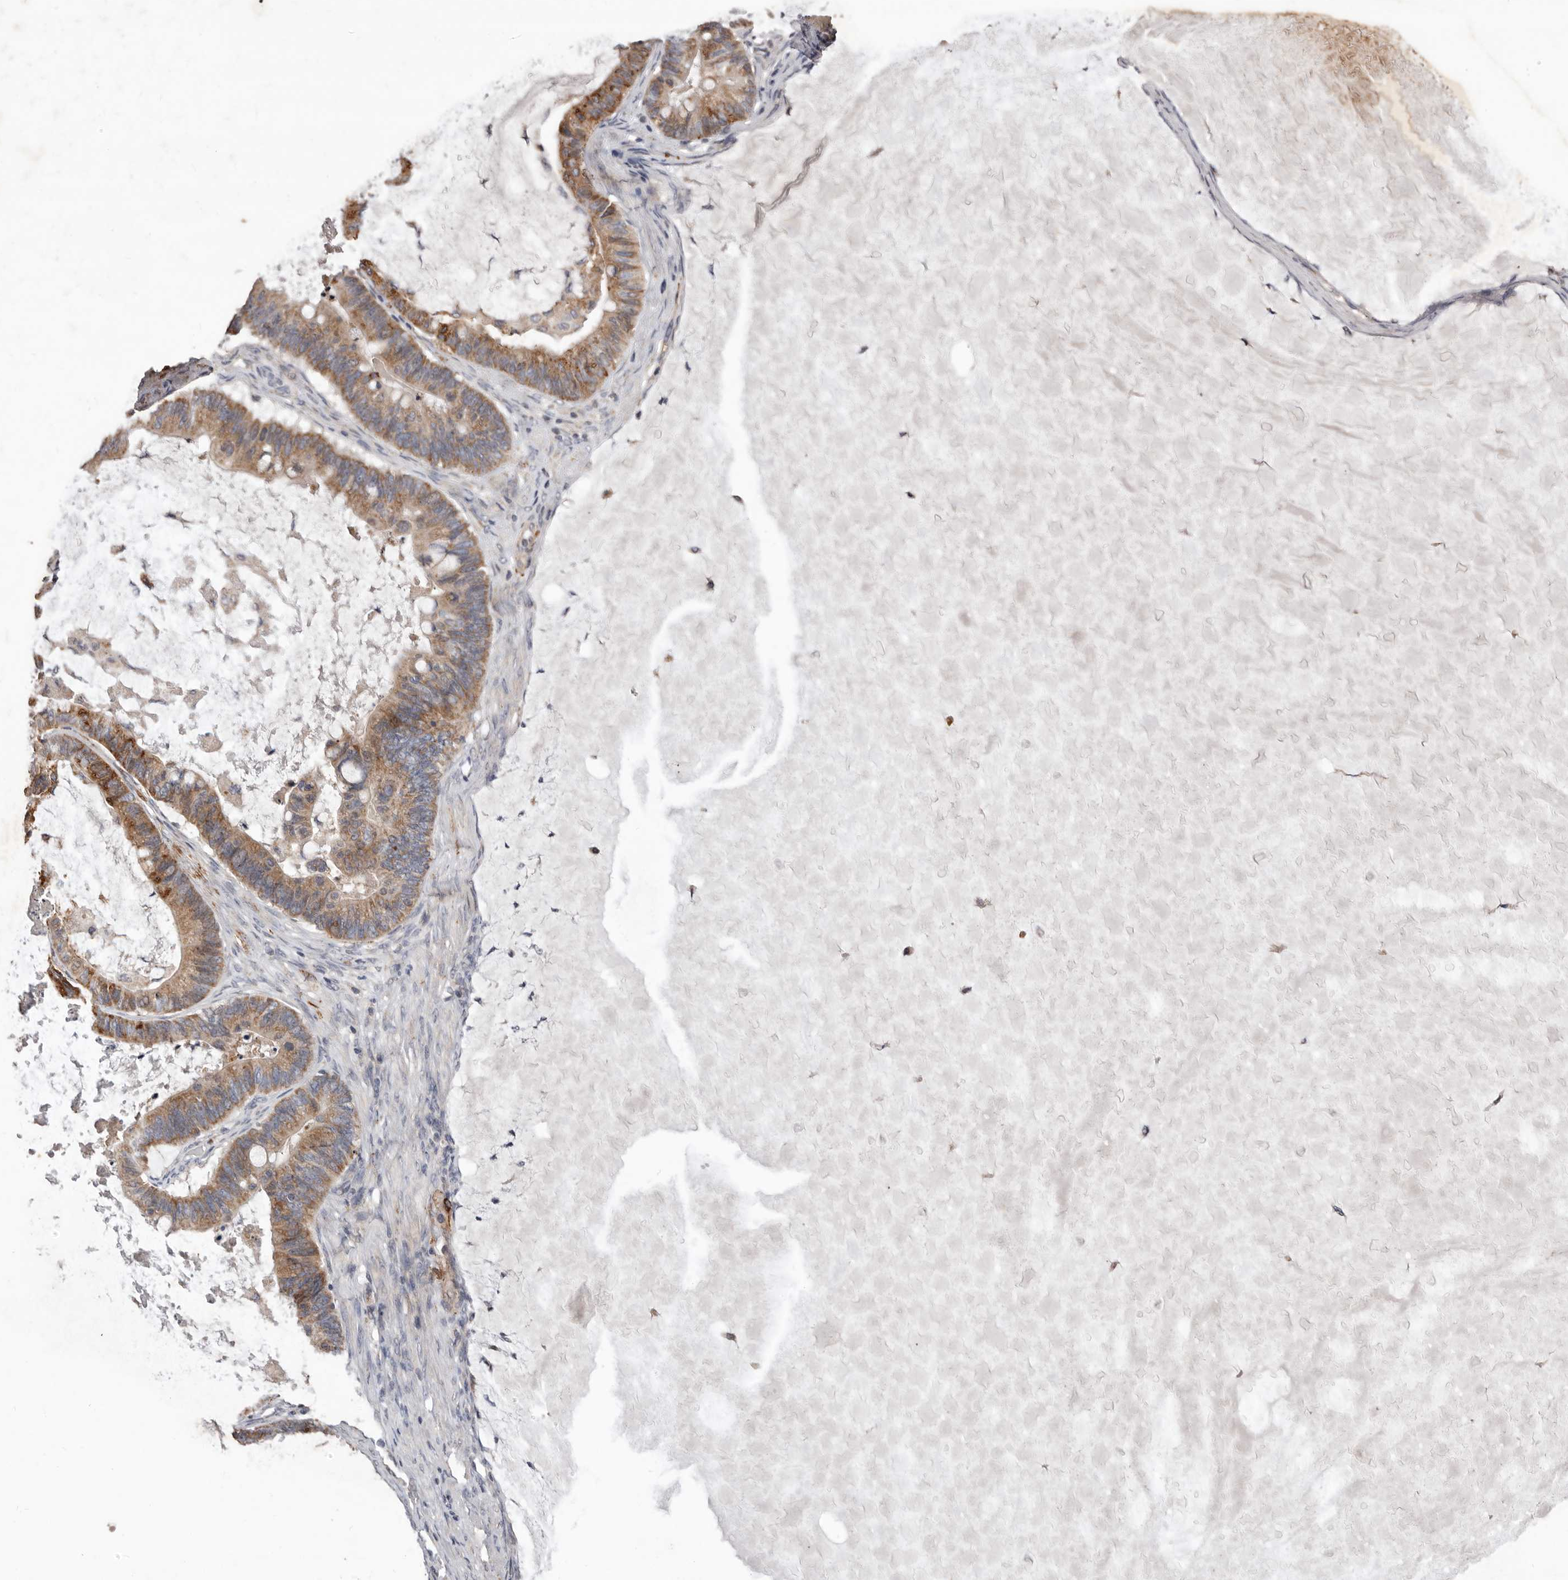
{"staining": {"intensity": "moderate", "quantity": ">75%", "location": "cytoplasmic/membranous"}, "tissue": "ovarian cancer", "cell_type": "Tumor cells", "image_type": "cancer", "snomed": [{"axis": "morphology", "description": "Cystadenocarcinoma, mucinous, NOS"}, {"axis": "topography", "description": "Ovary"}], "caption": "Mucinous cystadenocarcinoma (ovarian) stained with a brown dye shows moderate cytoplasmic/membranous positive positivity in about >75% of tumor cells.", "gene": "CXCL14", "patient": {"sex": "female", "age": 61}}